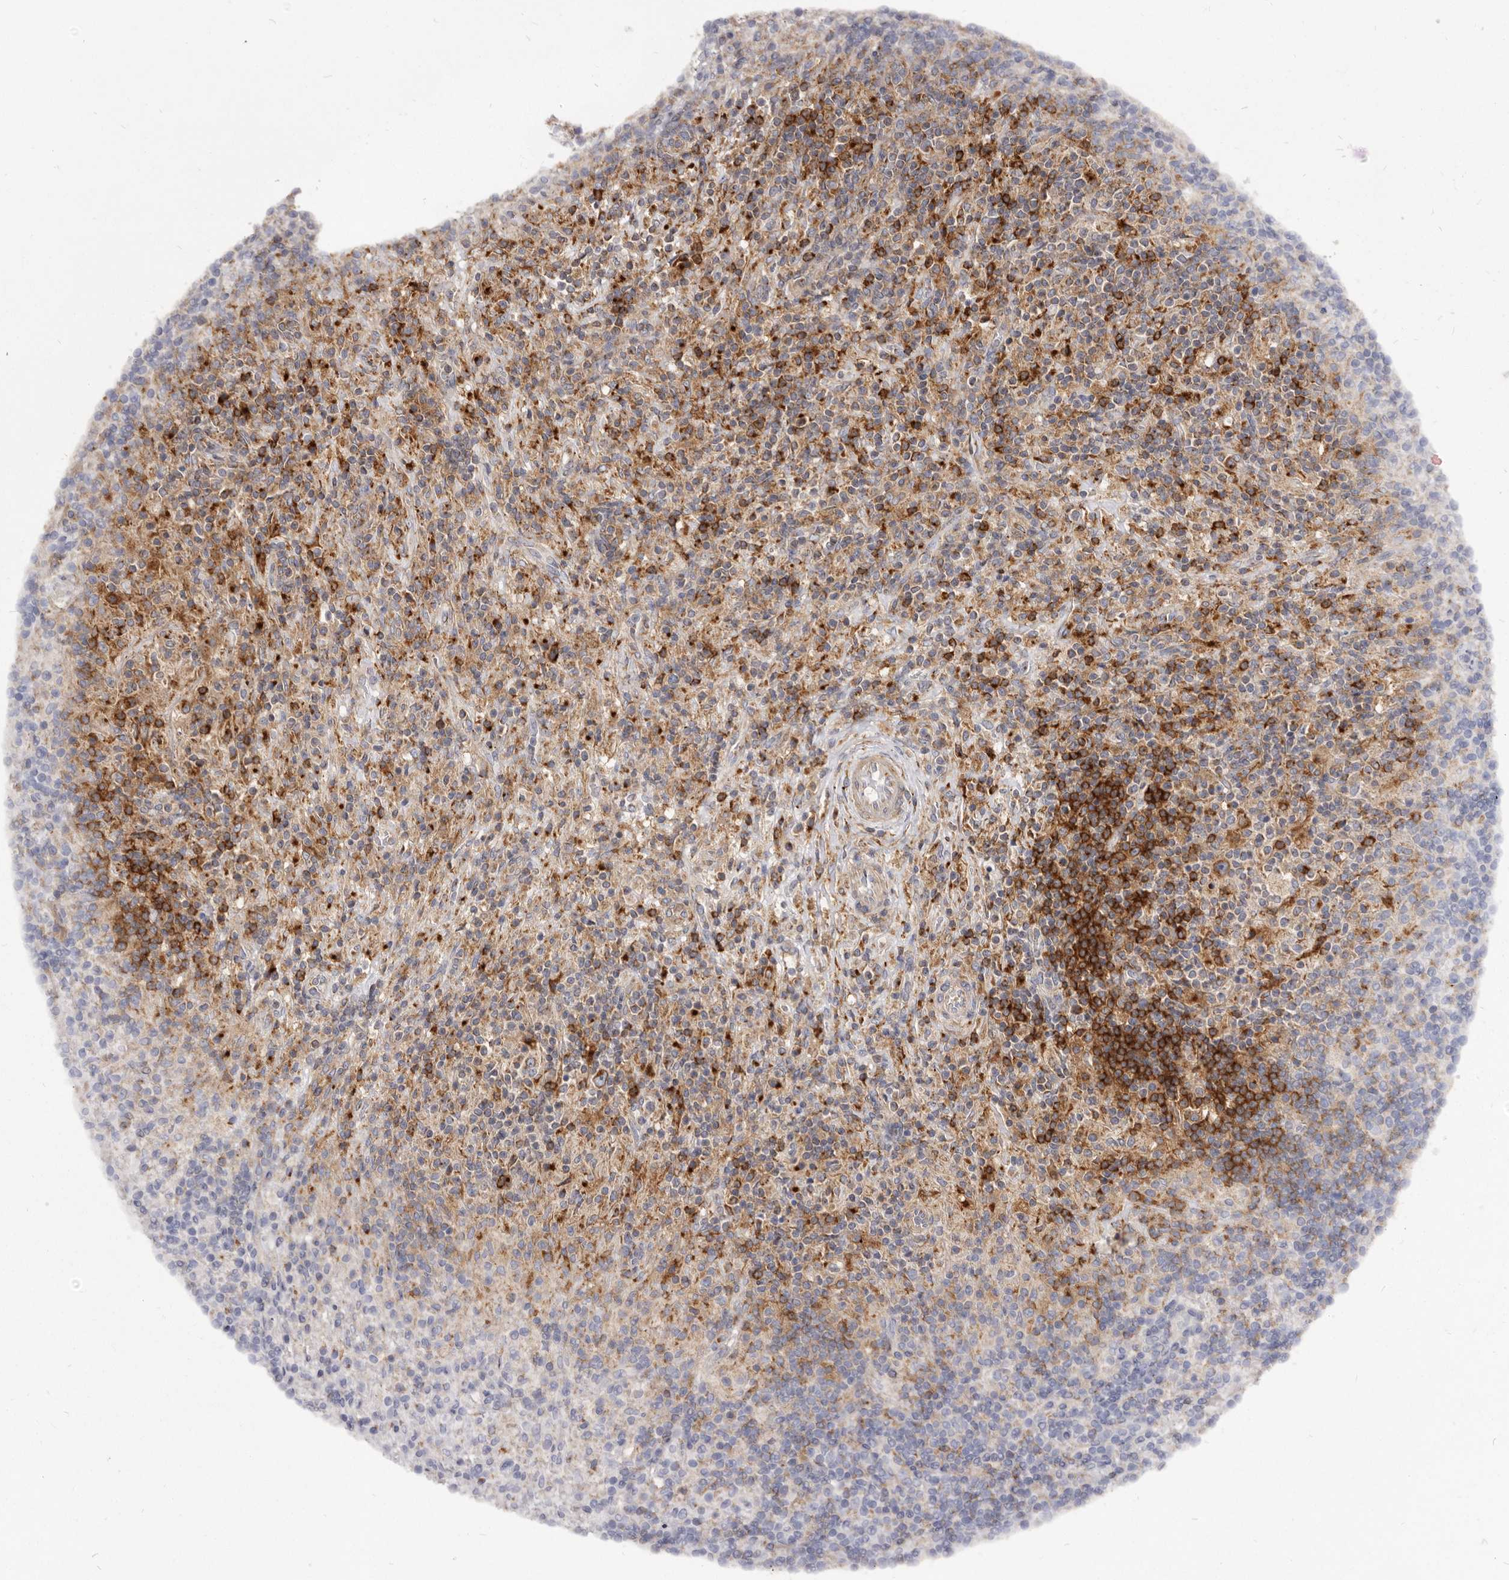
{"staining": {"intensity": "moderate", "quantity": ">75%", "location": "cytoplasmic/membranous"}, "tissue": "lymphoma", "cell_type": "Tumor cells", "image_type": "cancer", "snomed": [{"axis": "morphology", "description": "Hodgkin's disease, NOS"}, {"axis": "topography", "description": "Lymph node"}], "caption": "High-magnification brightfield microscopy of lymphoma stained with DAB (3,3'-diaminobenzidine) (brown) and counterstained with hematoxylin (blue). tumor cells exhibit moderate cytoplasmic/membranous expression is seen in approximately>75% of cells. (brown staining indicates protein expression, while blue staining denotes nuclei).", "gene": "TPD52", "patient": {"sex": "male", "age": 70}}